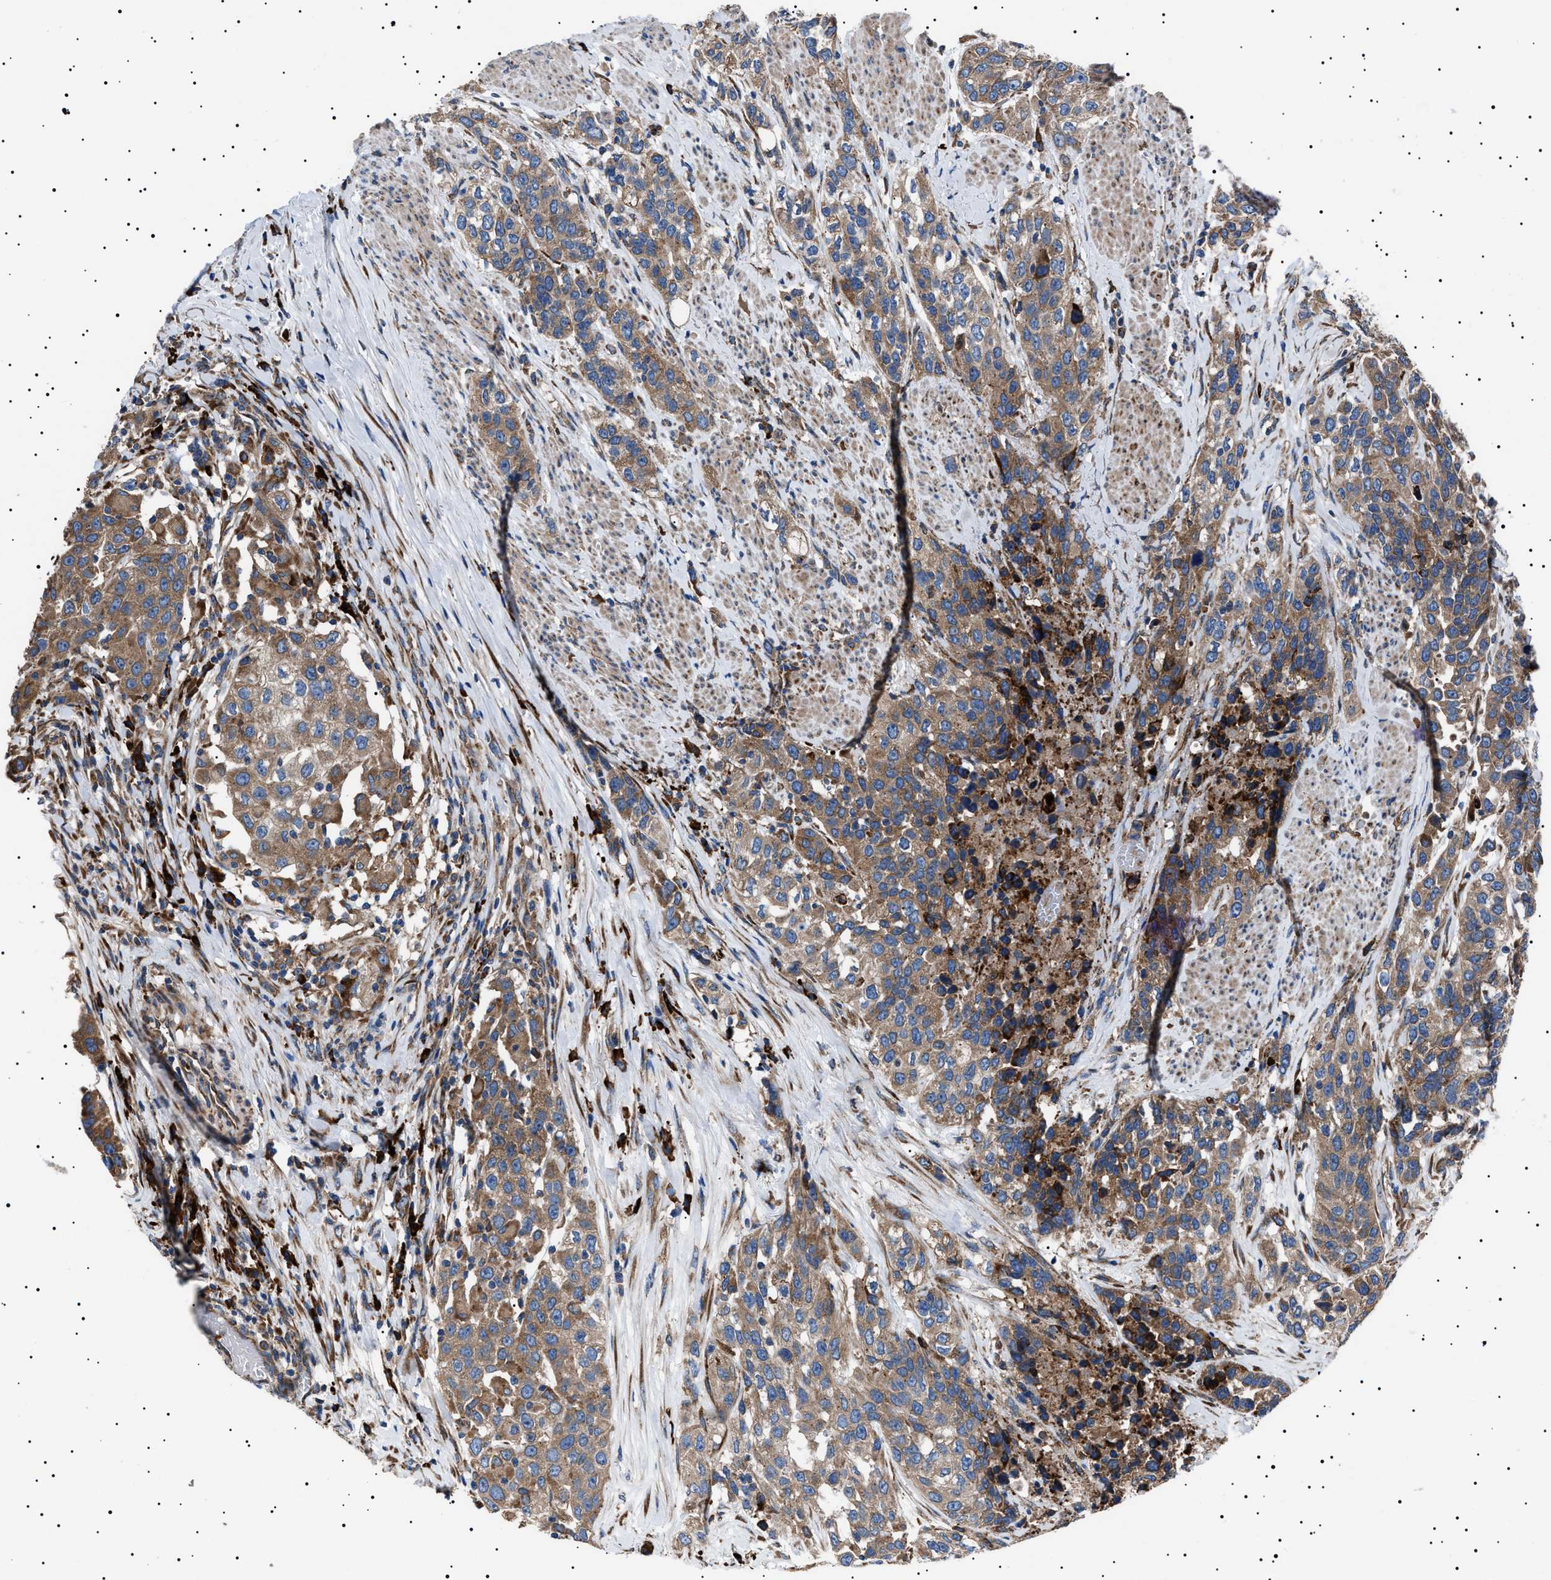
{"staining": {"intensity": "moderate", "quantity": ">75%", "location": "cytoplasmic/membranous"}, "tissue": "urothelial cancer", "cell_type": "Tumor cells", "image_type": "cancer", "snomed": [{"axis": "morphology", "description": "Urothelial carcinoma, High grade"}, {"axis": "topography", "description": "Urinary bladder"}], "caption": "Moderate cytoplasmic/membranous expression is identified in approximately >75% of tumor cells in urothelial carcinoma (high-grade).", "gene": "TOP1MT", "patient": {"sex": "female", "age": 80}}